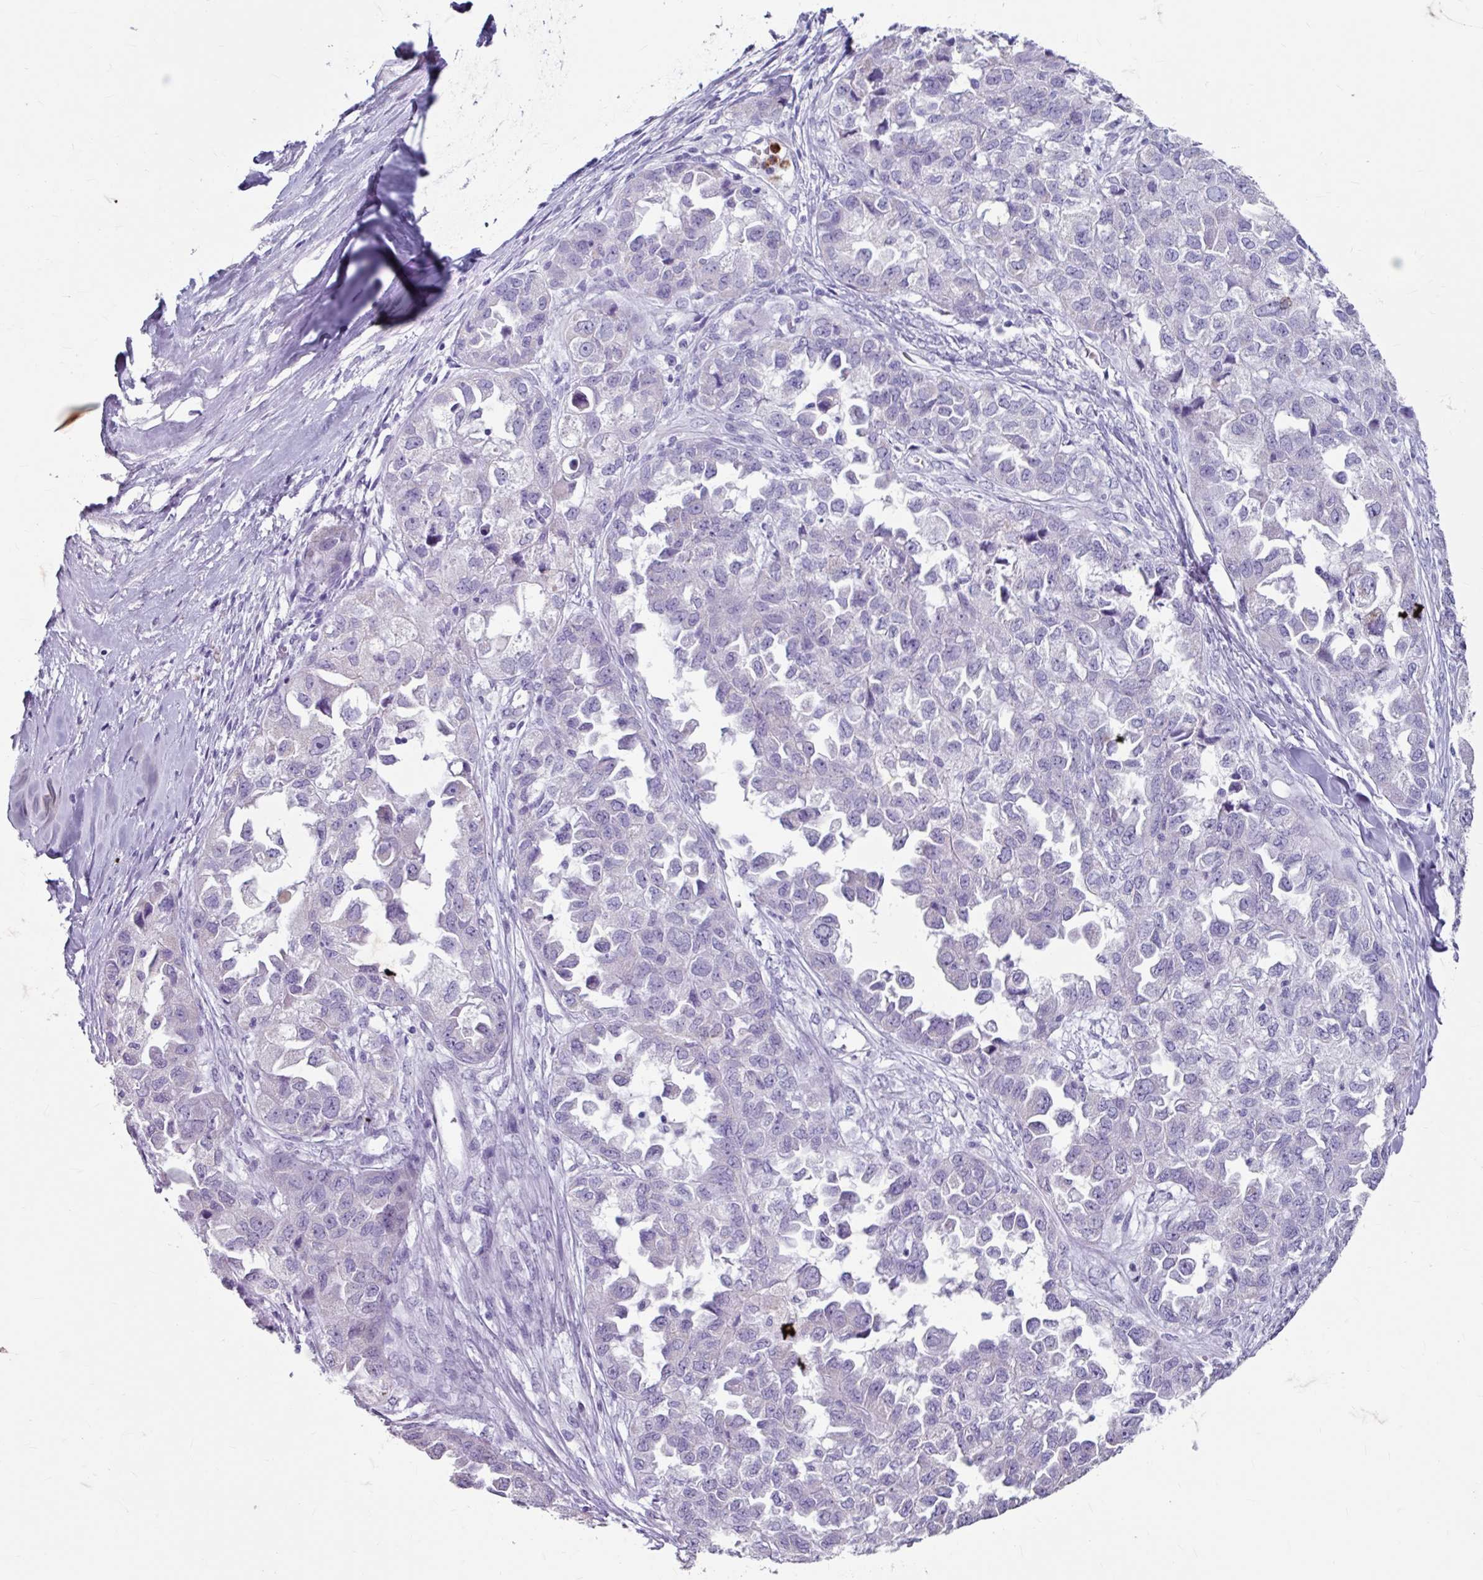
{"staining": {"intensity": "negative", "quantity": "none", "location": "none"}, "tissue": "ovarian cancer", "cell_type": "Tumor cells", "image_type": "cancer", "snomed": [{"axis": "morphology", "description": "Cystadenocarcinoma, serous, NOS"}, {"axis": "topography", "description": "Ovary"}], "caption": "High magnification brightfield microscopy of ovarian cancer (serous cystadenocarcinoma) stained with DAB (brown) and counterstained with hematoxylin (blue): tumor cells show no significant expression.", "gene": "ANKRD1", "patient": {"sex": "female", "age": 84}}